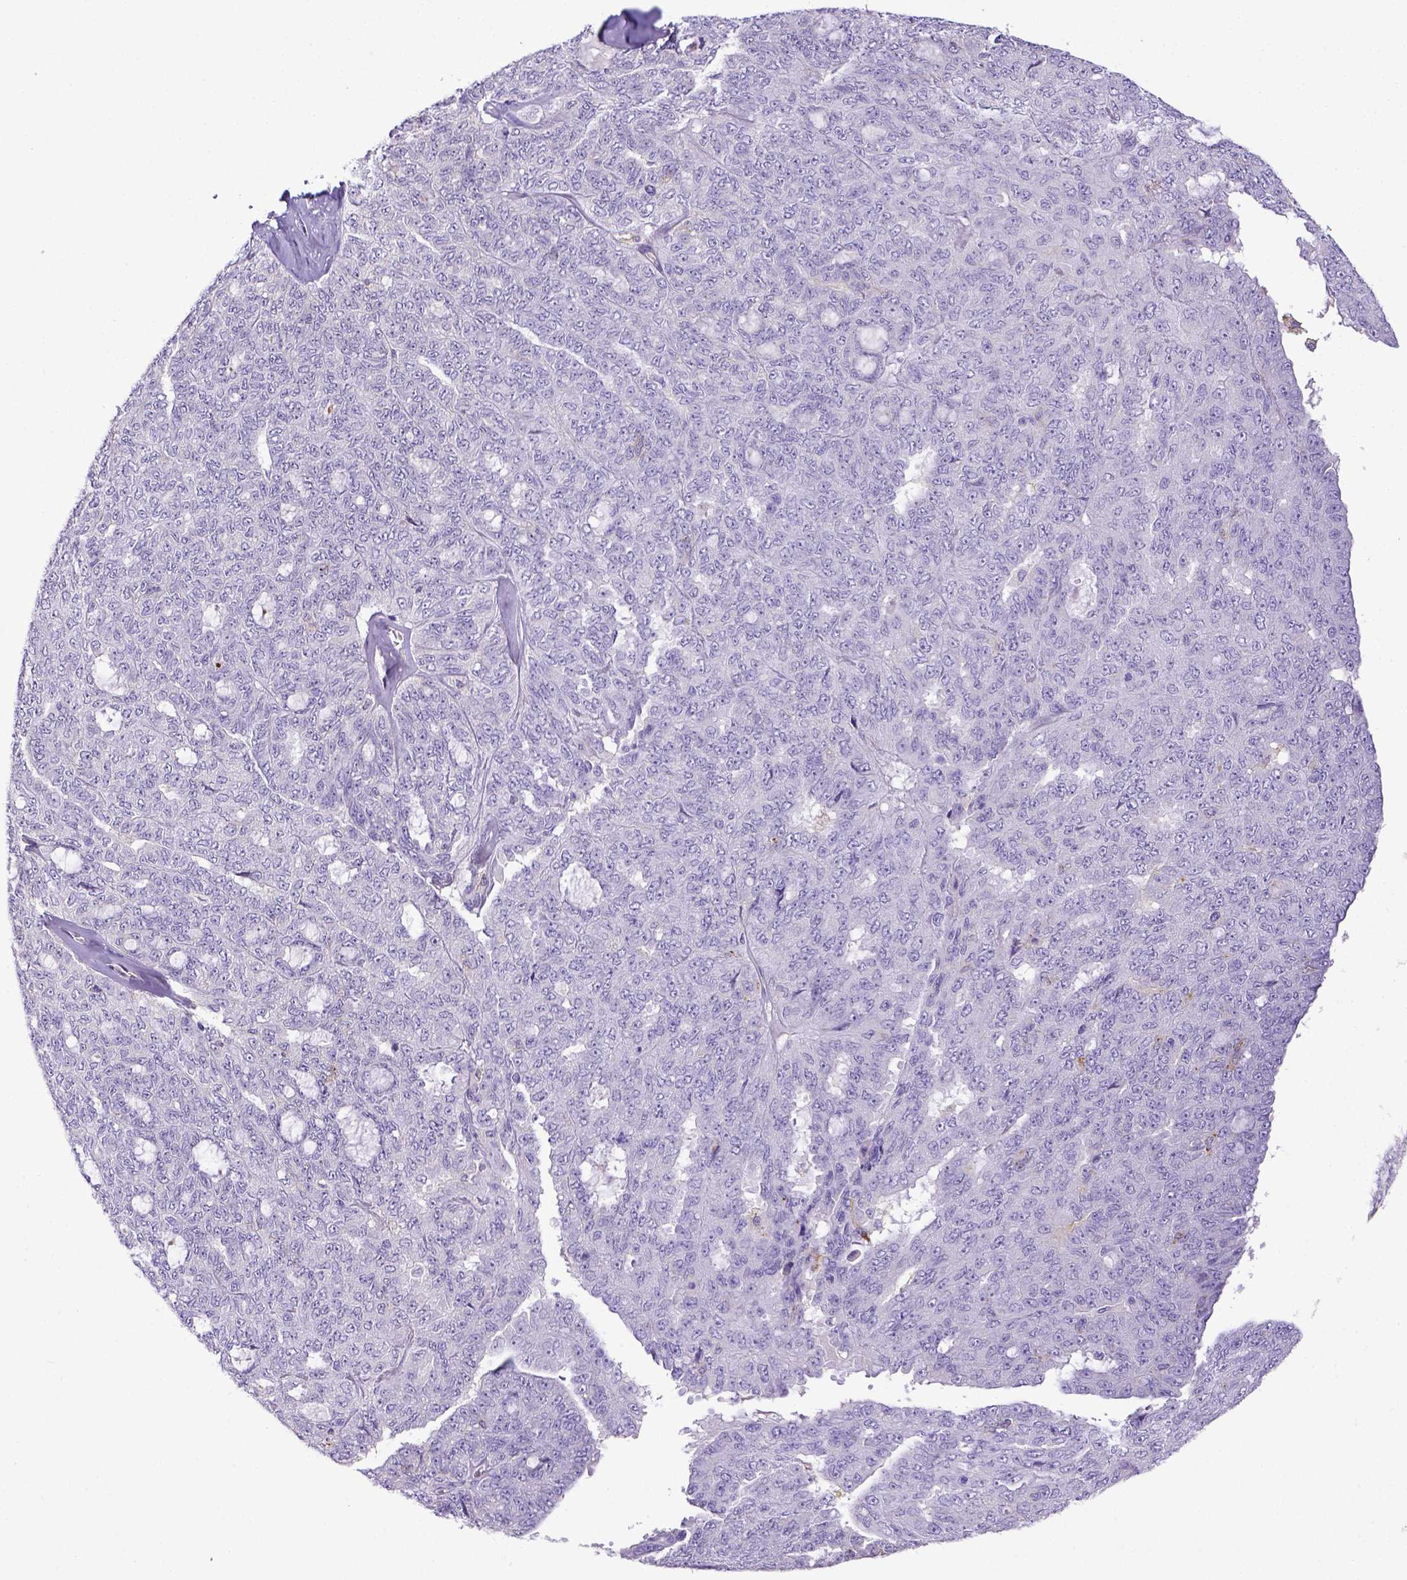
{"staining": {"intensity": "negative", "quantity": "none", "location": "none"}, "tissue": "ovarian cancer", "cell_type": "Tumor cells", "image_type": "cancer", "snomed": [{"axis": "morphology", "description": "Cystadenocarcinoma, serous, NOS"}, {"axis": "topography", "description": "Ovary"}], "caption": "Immunohistochemistry of human ovarian cancer (serous cystadenocarcinoma) exhibits no staining in tumor cells.", "gene": "CD40", "patient": {"sex": "female", "age": 71}}